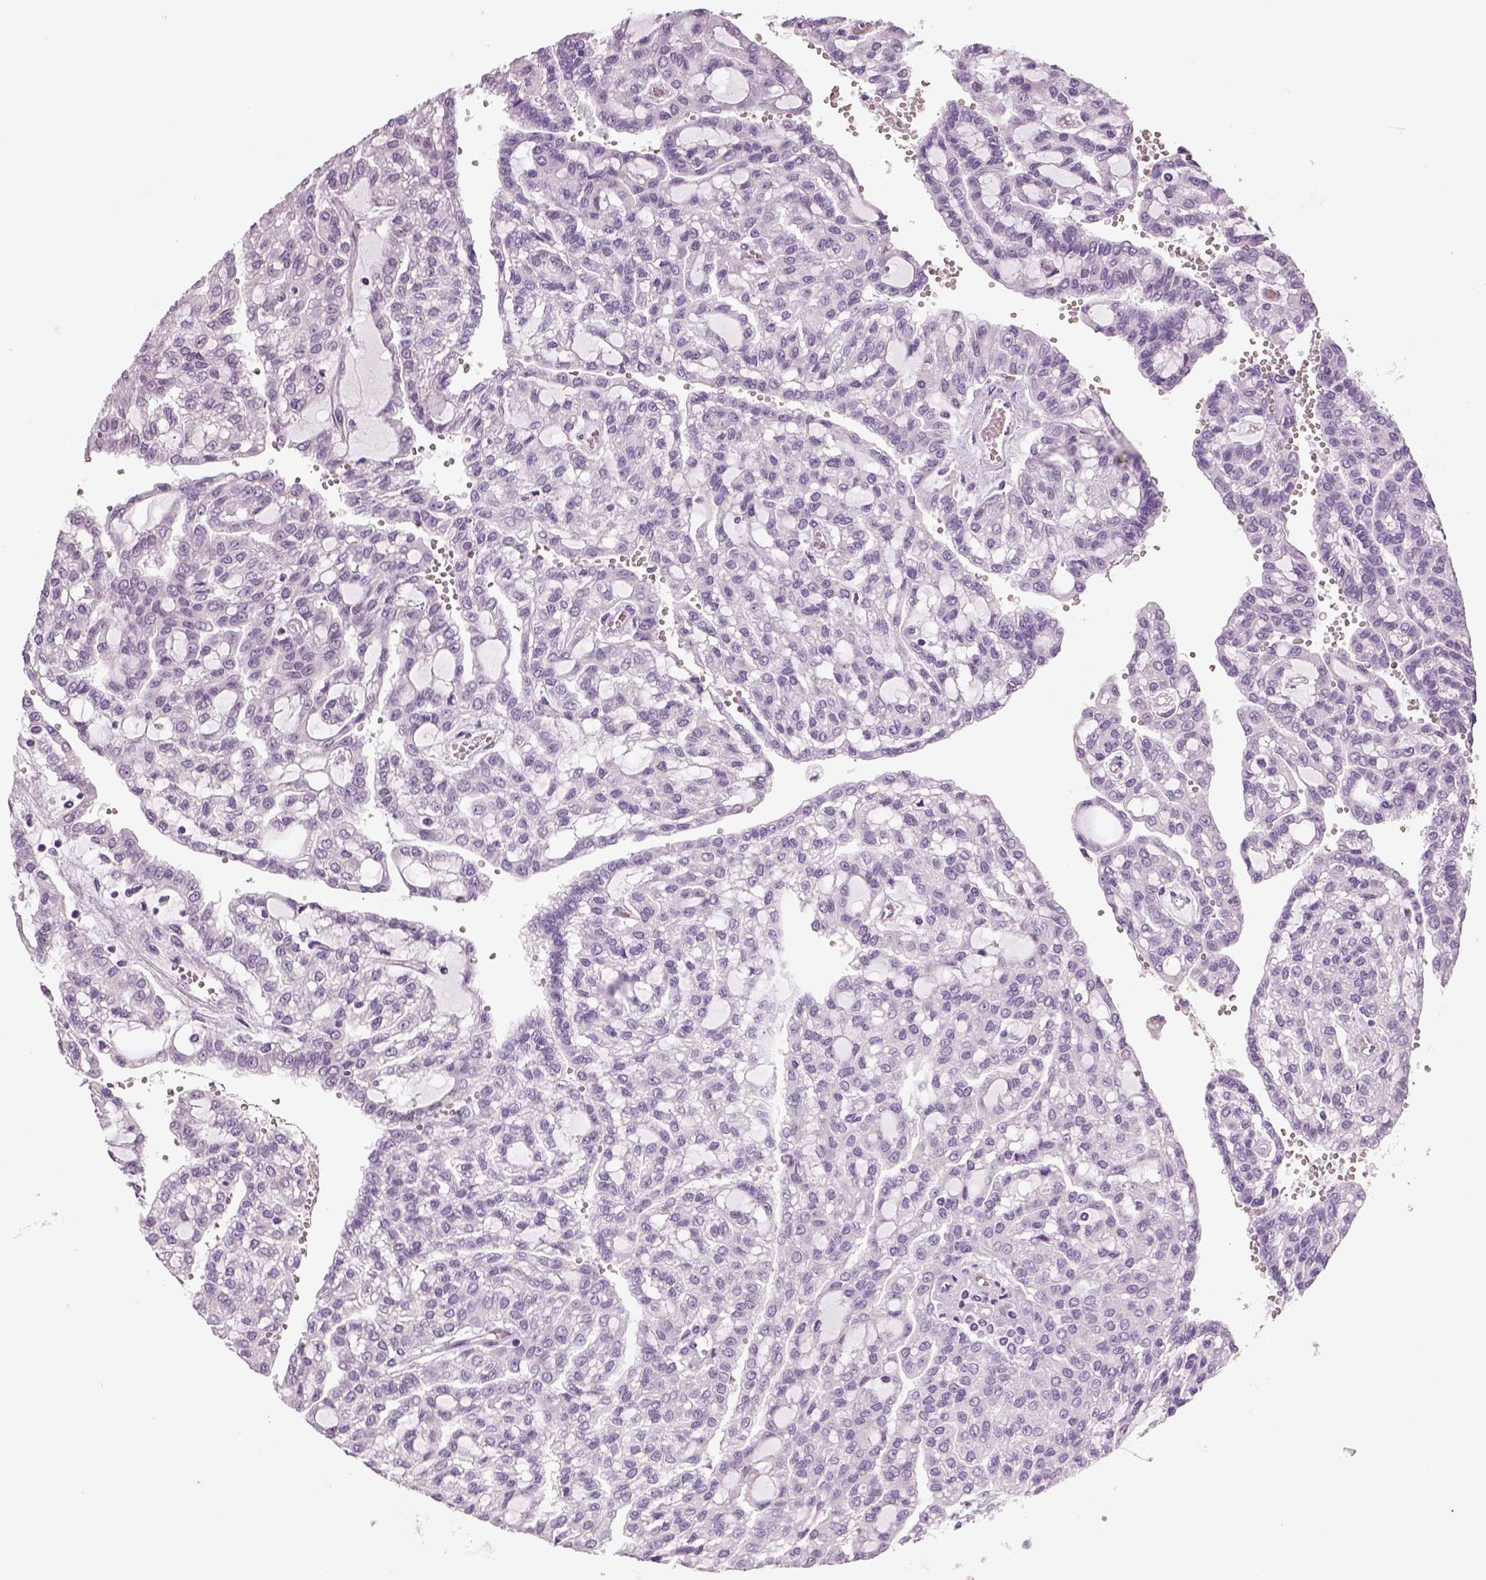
{"staining": {"intensity": "negative", "quantity": "none", "location": "none"}, "tissue": "renal cancer", "cell_type": "Tumor cells", "image_type": "cancer", "snomed": [{"axis": "morphology", "description": "Adenocarcinoma, NOS"}, {"axis": "topography", "description": "Kidney"}], "caption": "Tumor cells show no significant protein expression in adenocarcinoma (renal).", "gene": "NECAB2", "patient": {"sex": "male", "age": 63}}